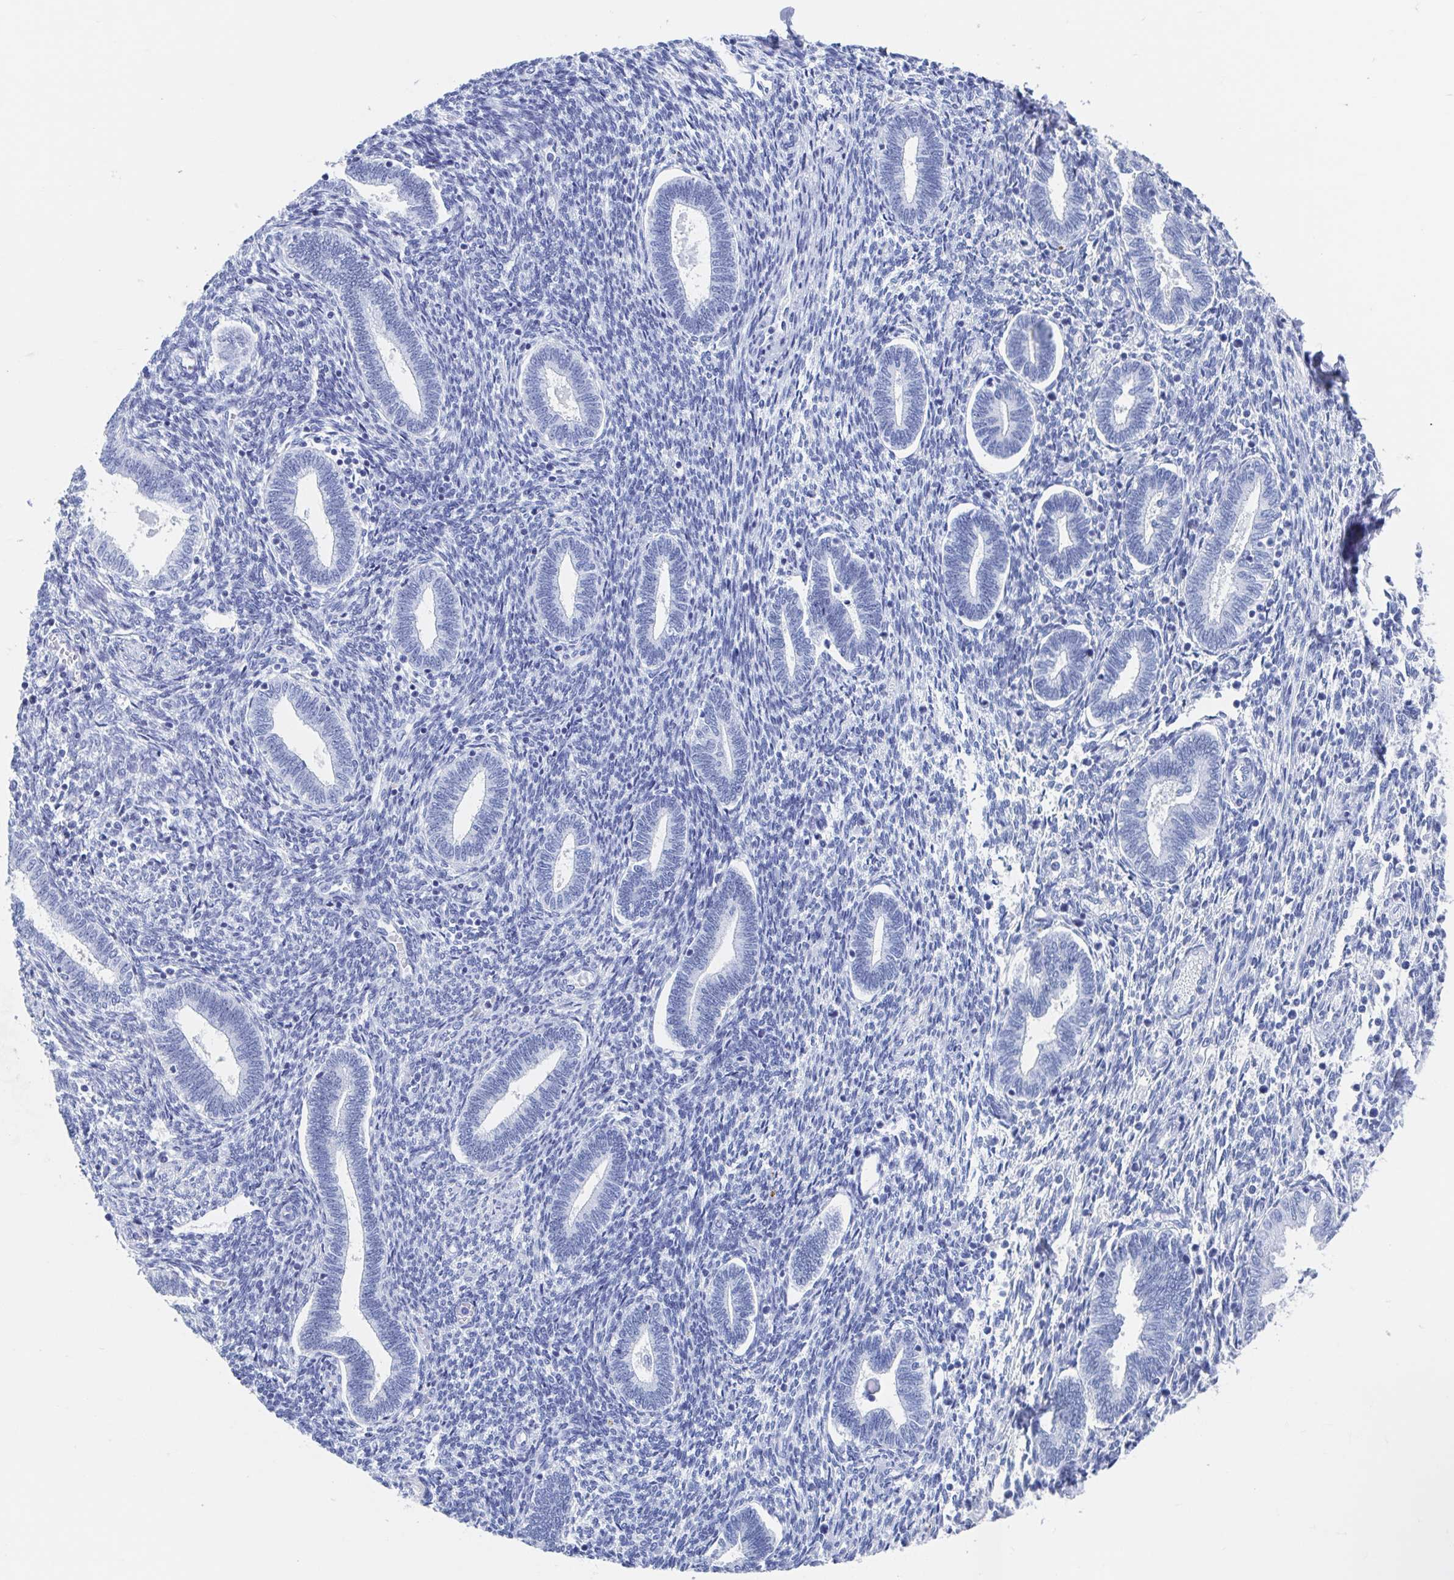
{"staining": {"intensity": "negative", "quantity": "none", "location": "none"}, "tissue": "endometrium", "cell_type": "Cells in endometrial stroma", "image_type": "normal", "snomed": [{"axis": "morphology", "description": "Normal tissue, NOS"}, {"axis": "topography", "description": "Endometrium"}], "caption": "An immunohistochemistry (IHC) image of benign endometrium is shown. There is no staining in cells in endometrial stroma of endometrium.", "gene": "C10orf53", "patient": {"sex": "female", "age": 42}}